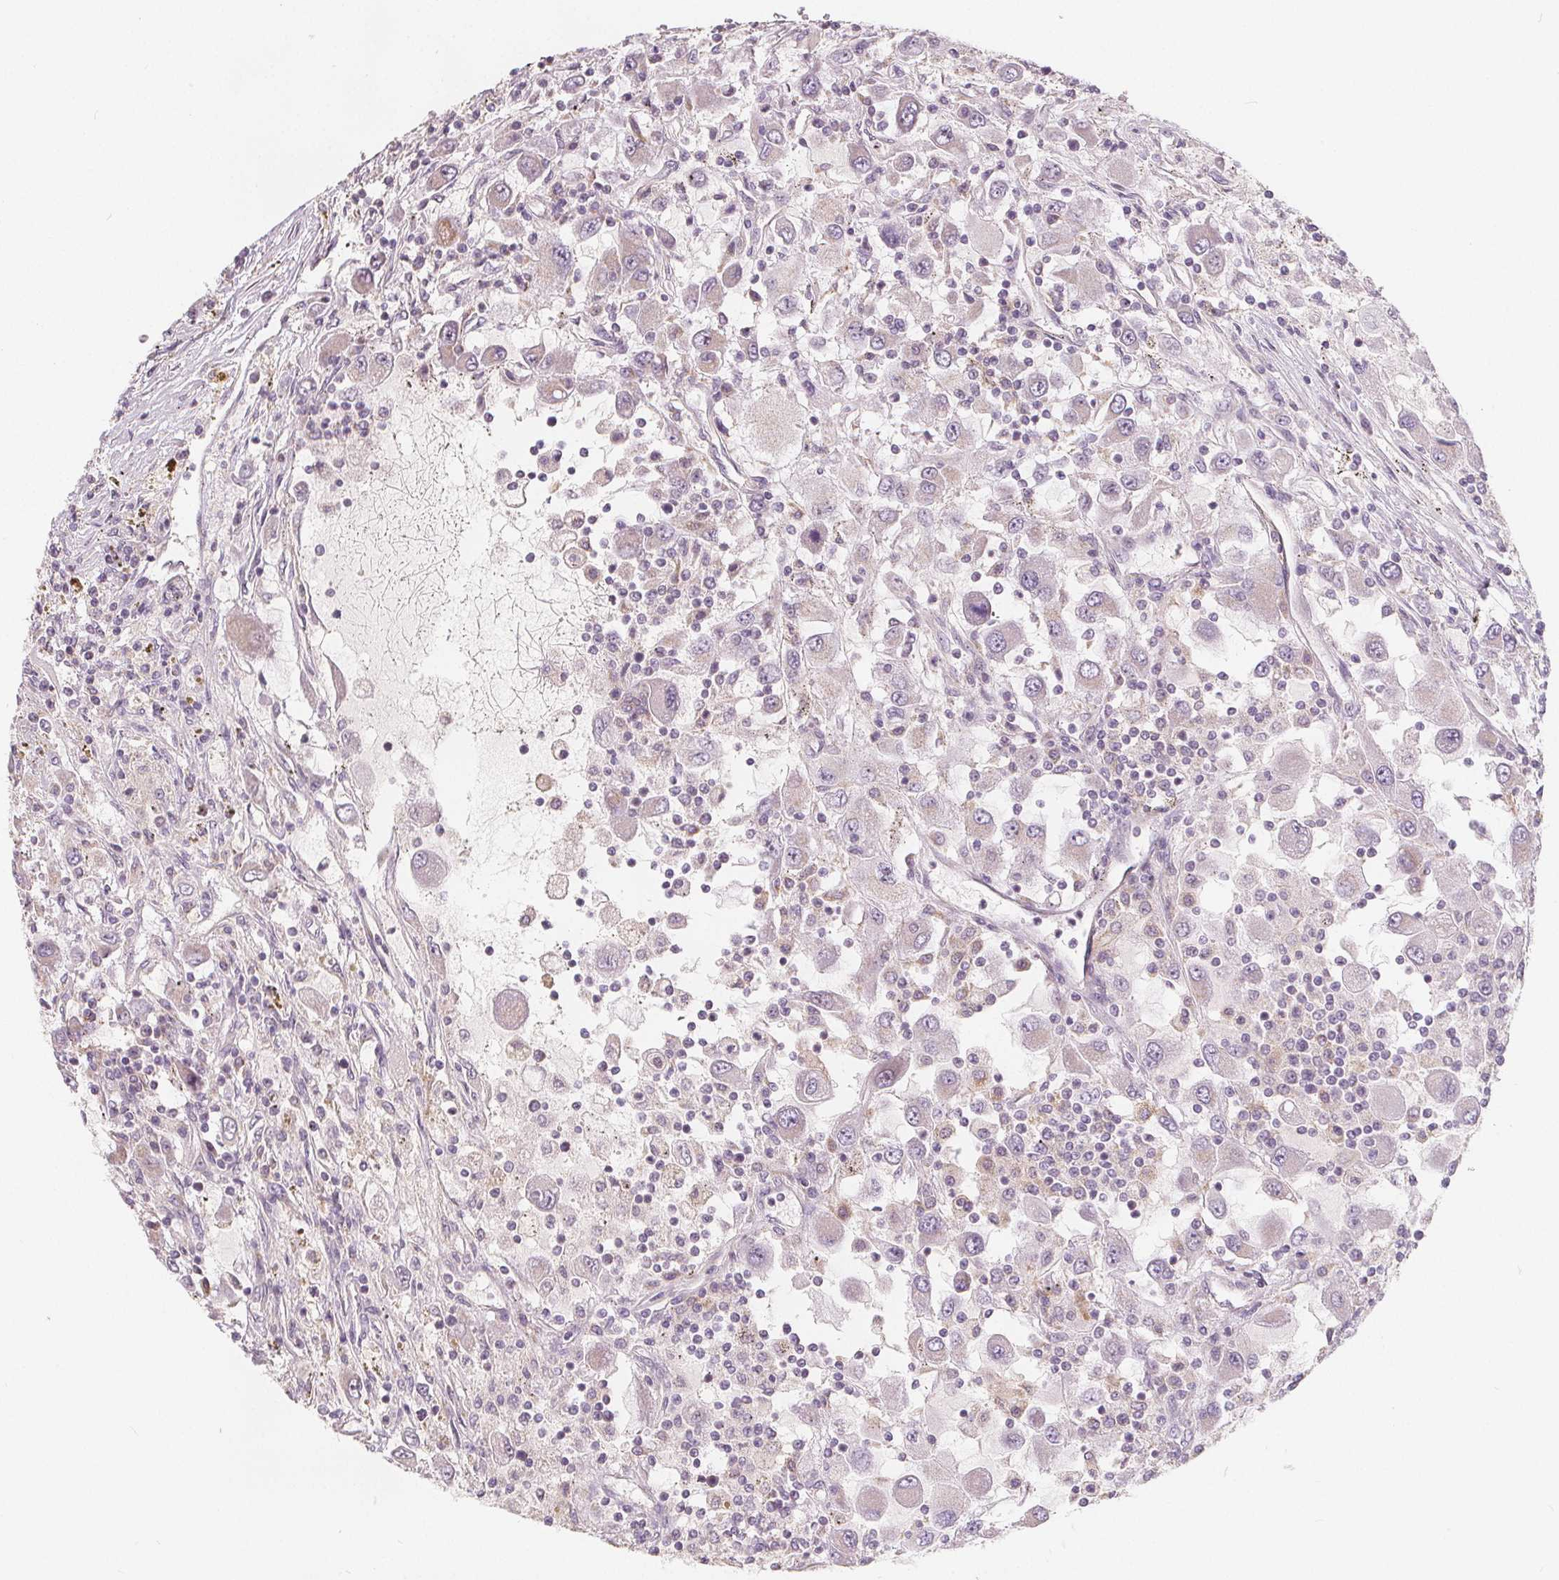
{"staining": {"intensity": "negative", "quantity": "none", "location": "none"}, "tissue": "renal cancer", "cell_type": "Tumor cells", "image_type": "cancer", "snomed": [{"axis": "morphology", "description": "Adenocarcinoma, NOS"}, {"axis": "topography", "description": "Kidney"}], "caption": "Tumor cells show no significant protein expression in renal cancer.", "gene": "DRC3", "patient": {"sex": "female", "age": 67}}